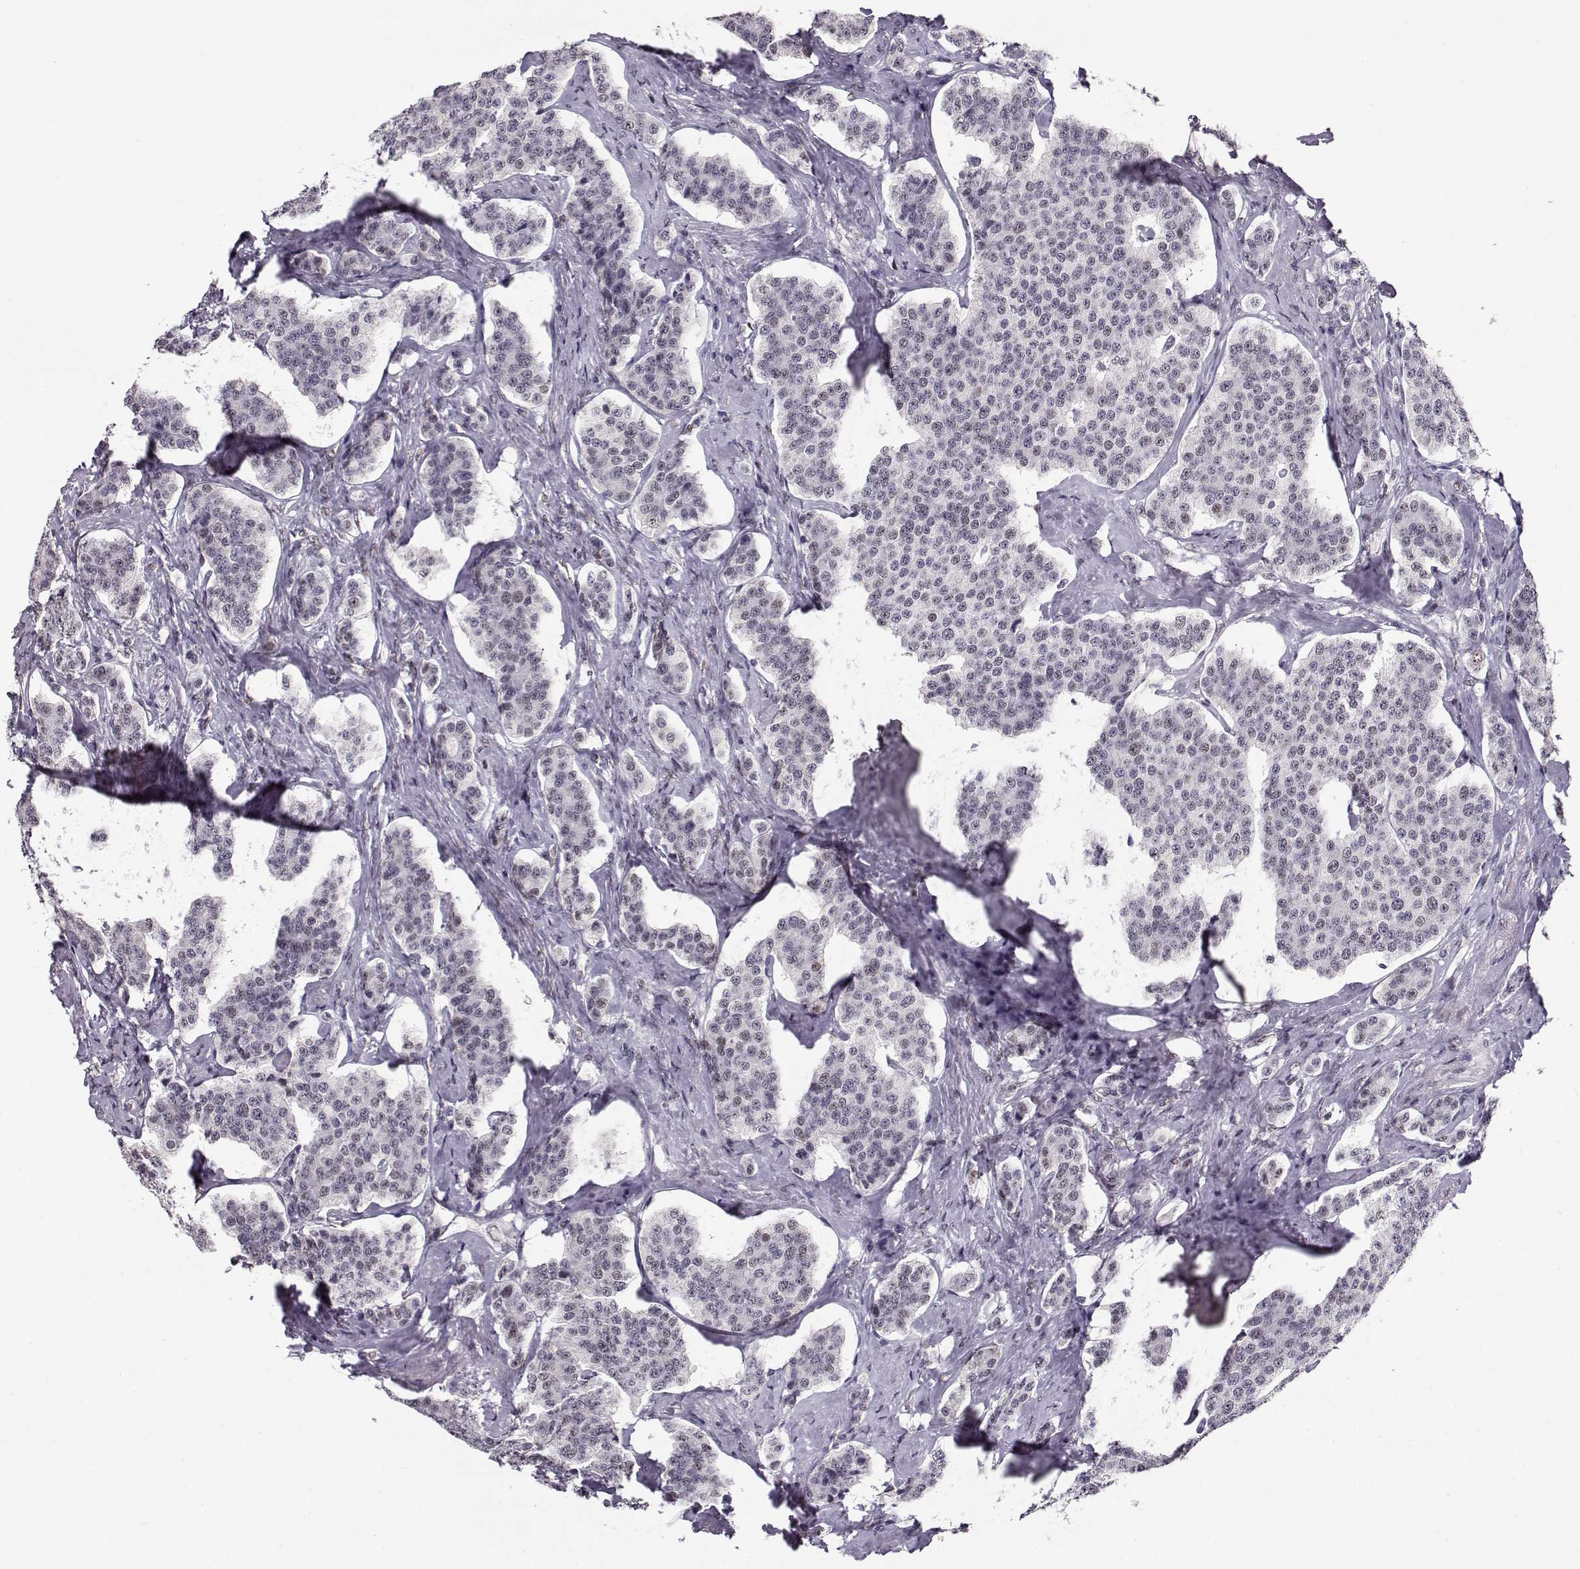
{"staining": {"intensity": "negative", "quantity": "none", "location": "none"}, "tissue": "carcinoid", "cell_type": "Tumor cells", "image_type": "cancer", "snomed": [{"axis": "morphology", "description": "Carcinoid, malignant, NOS"}, {"axis": "topography", "description": "Small intestine"}], "caption": "Tumor cells show no significant expression in carcinoid (malignant).", "gene": "POLI", "patient": {"sex": "female", "age": 58}}